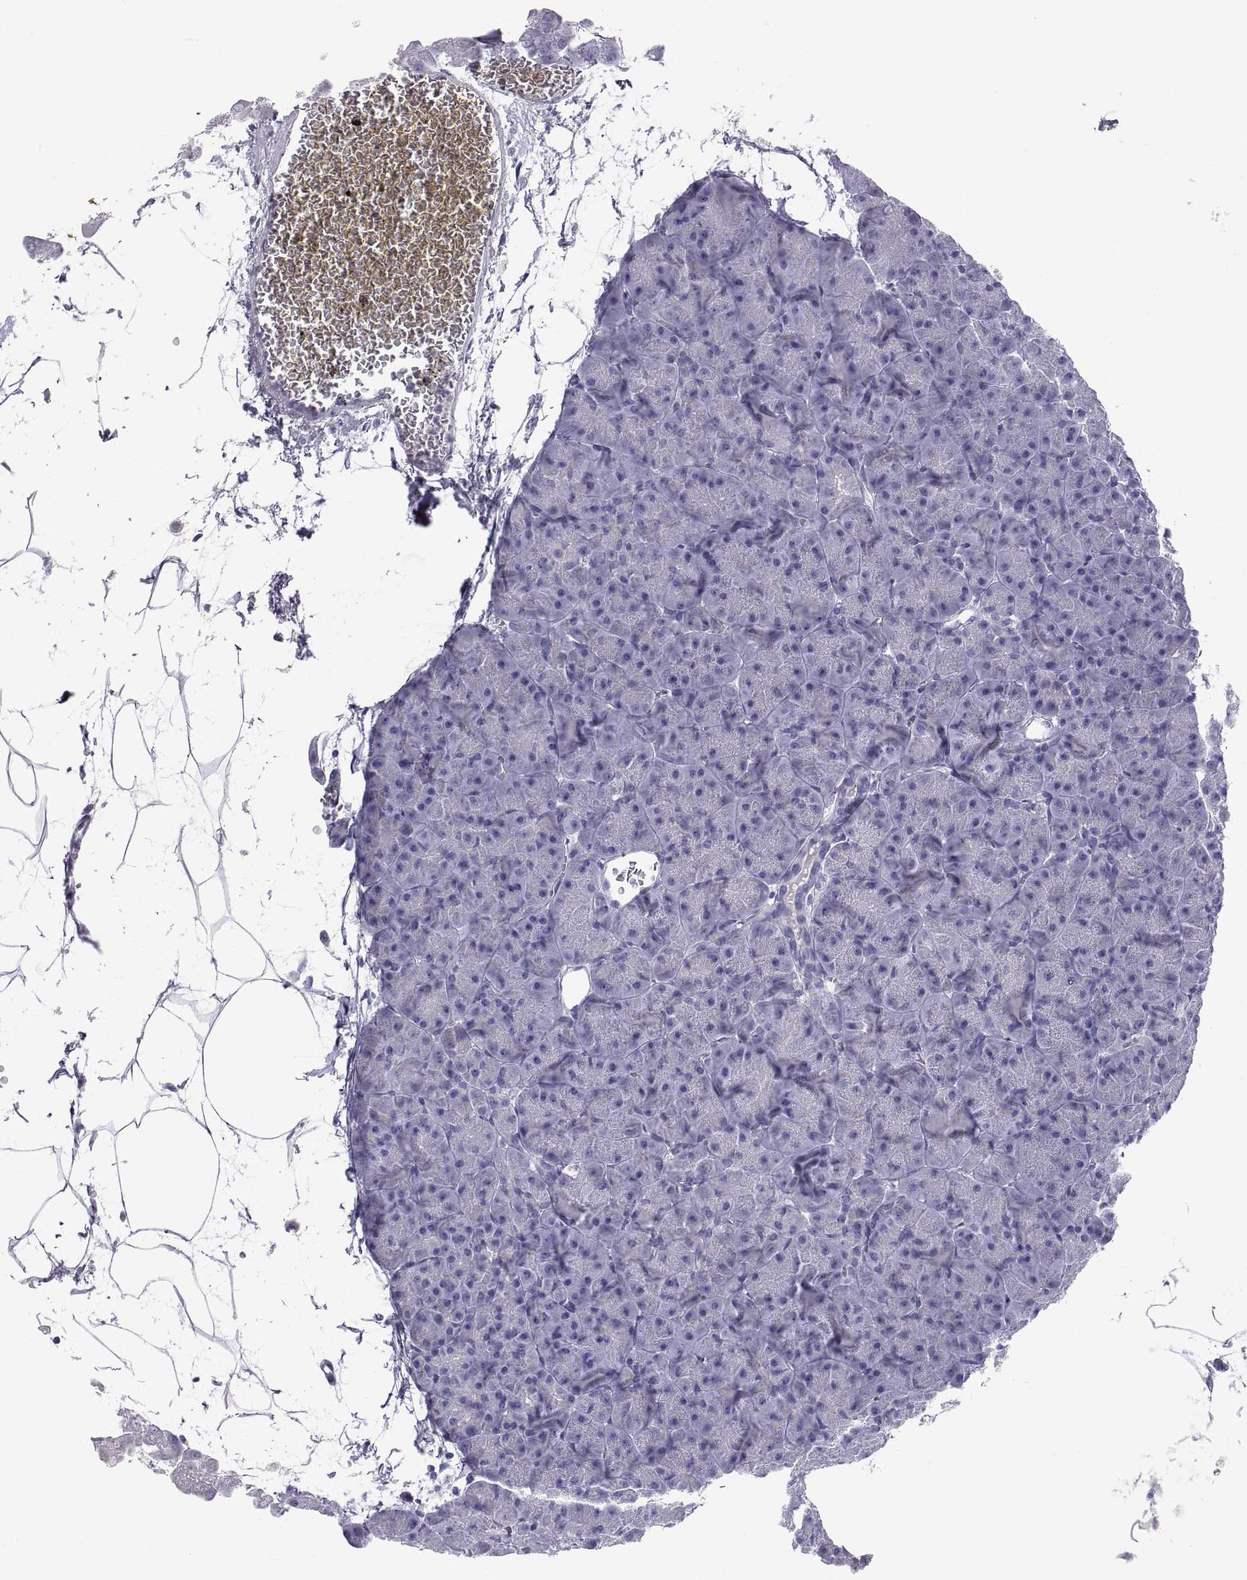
{"staining": {"intensity": "negative", "quantity": "none", "location": "none"}, "tissue": "pancreas", "cell_type": "Exocrine glandular cells", "image_type": "normal", "snomed": [{"axis": "morphology", "description": "Normal tissue, NOS"}, {"axis": "topography", "description": "Adipose tissue"}, {"axis": "topography", "description": "Pancreas"}, {"axis": "topography", "description": "Peripheral nerve tissue"}], "caption": "Pancreas stained for a protein using immunohistochemistry shows no positivity exocrine glandular cells.", "gene": "TEX13A", "patient": {"sex": "female", "age": 58}}